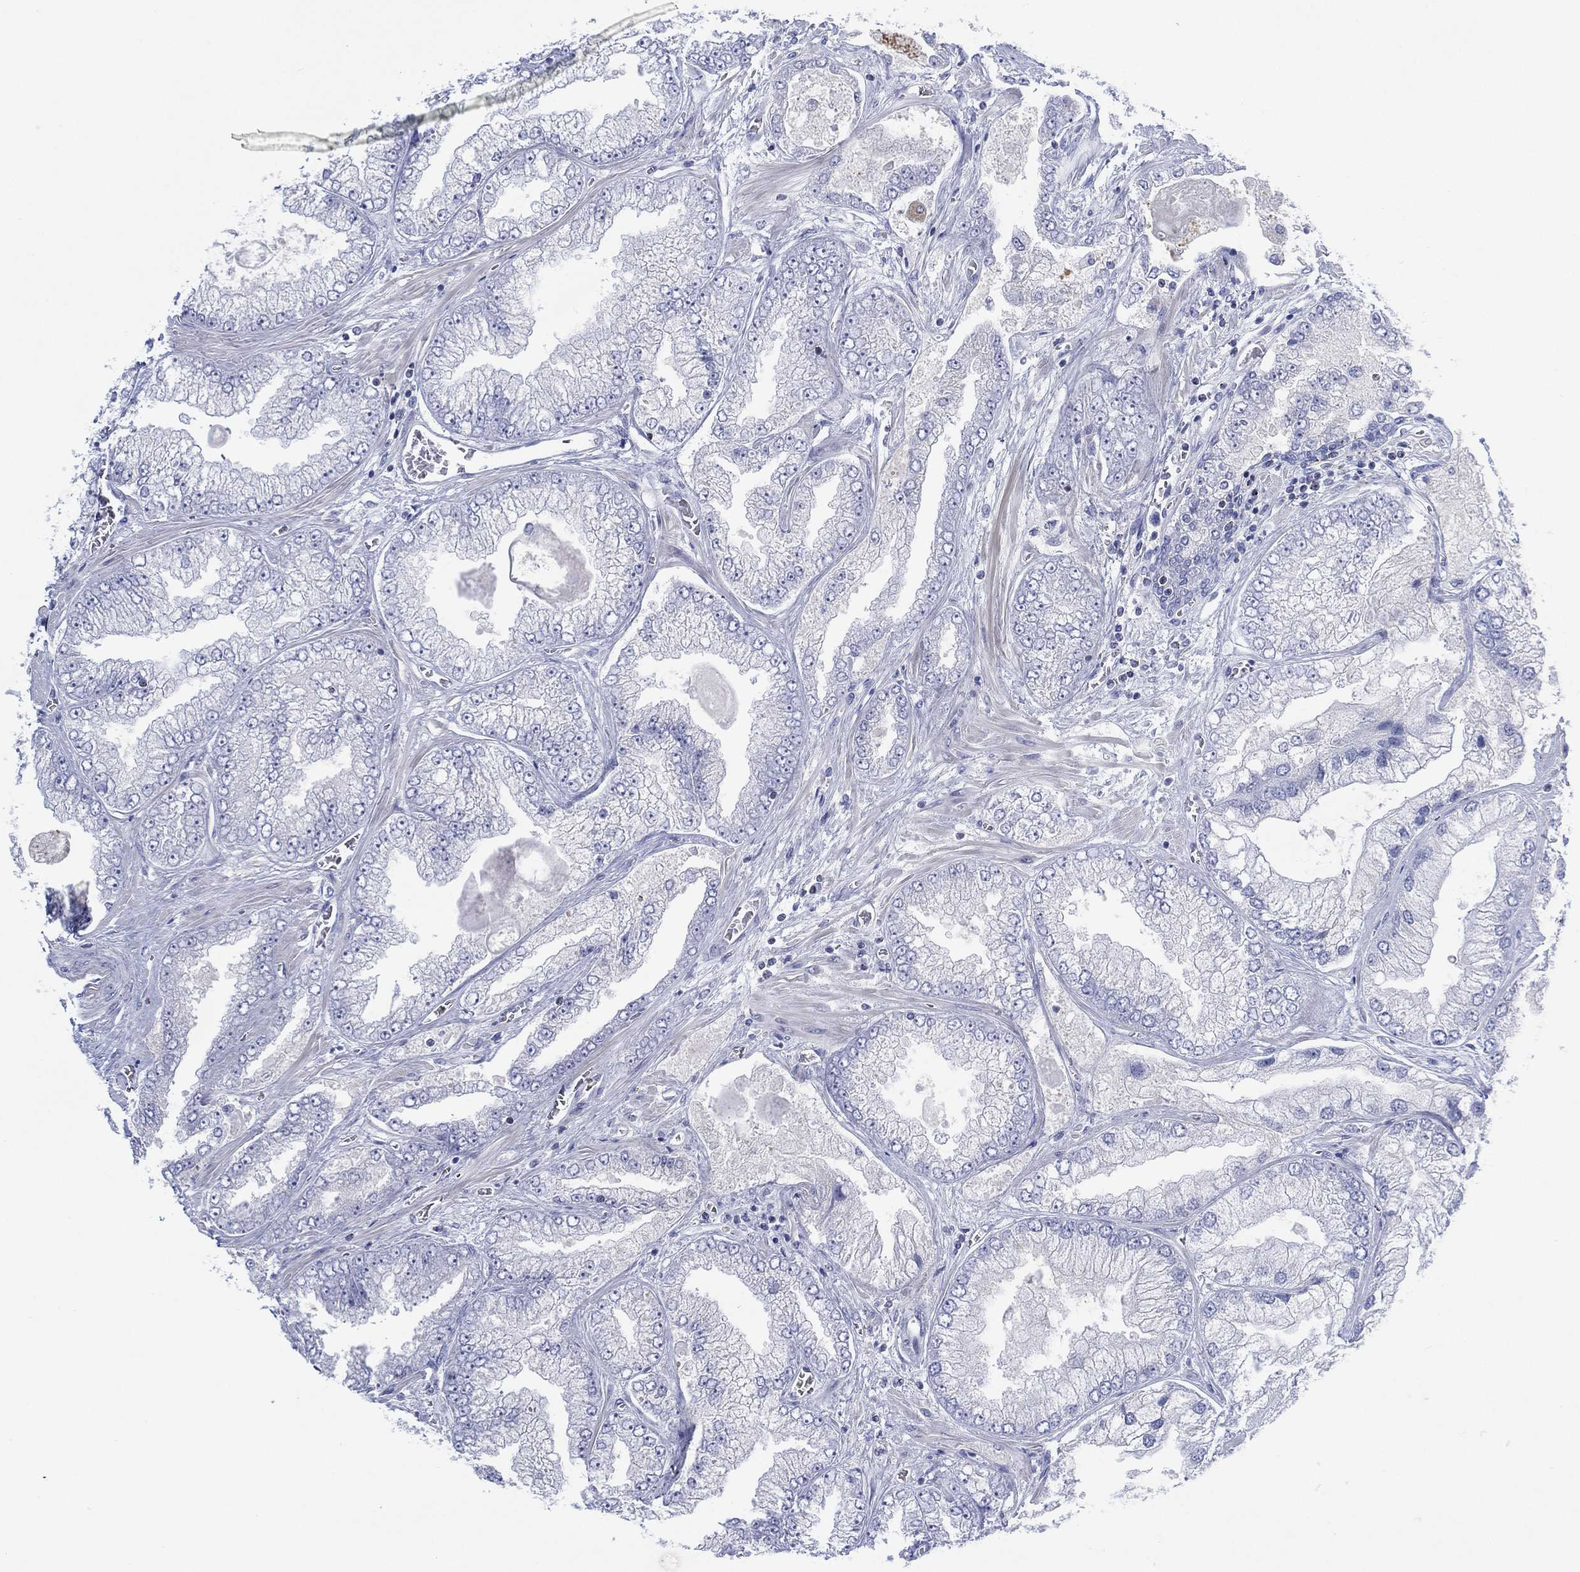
{"staining": {"intensity": "negative", "quantity": "none", "location": "none"}, "tissue": "prostate cancer", "cell_type": "Tumor cells", "image_type": "cancer", "snomed": [{"axis": "morphology", "description": "Adenocarcinoma, Low grade"}, {"axis": "topography", "description": "Prostate"}], "caption": "The immunohistochemistry image has no significant expression in tumor cells of prostate adenocarcinoma (low-grade) tissue. Brightfield microscopy of immunohistochemistry (IHC) stained with DAB (brown) and hematoxylin (blue), captured at high magnification.", "gene": "SEPTIN1", "patient": {"sex": "male", "age": 57}}